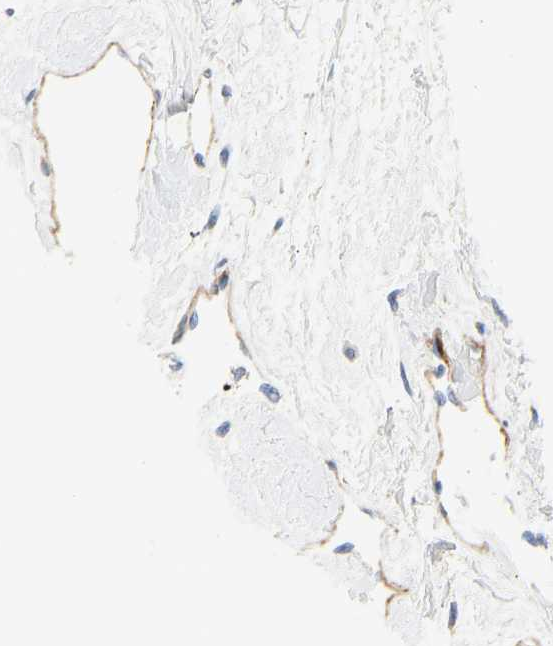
{"staining": {"intensity": "weak", "quantity": "<25%", "location": "cytoplasmic/membranous"}, "tissue": "breast", "cell_type": "Adipocytes", "image_type": "normal", "snomed": [{"axis": "morphology", "description": "Normal tissue, NOS"}, {"axis": "topography", "description": "Breast"}], "caption": "High power microscopy image of an immunohistochemistry (IHC) image of unremarkable breast, revealing no significant positivity in adipocytes.", "gene": "SLC30A7", "patient": {"sex": "female", "age": 45}}